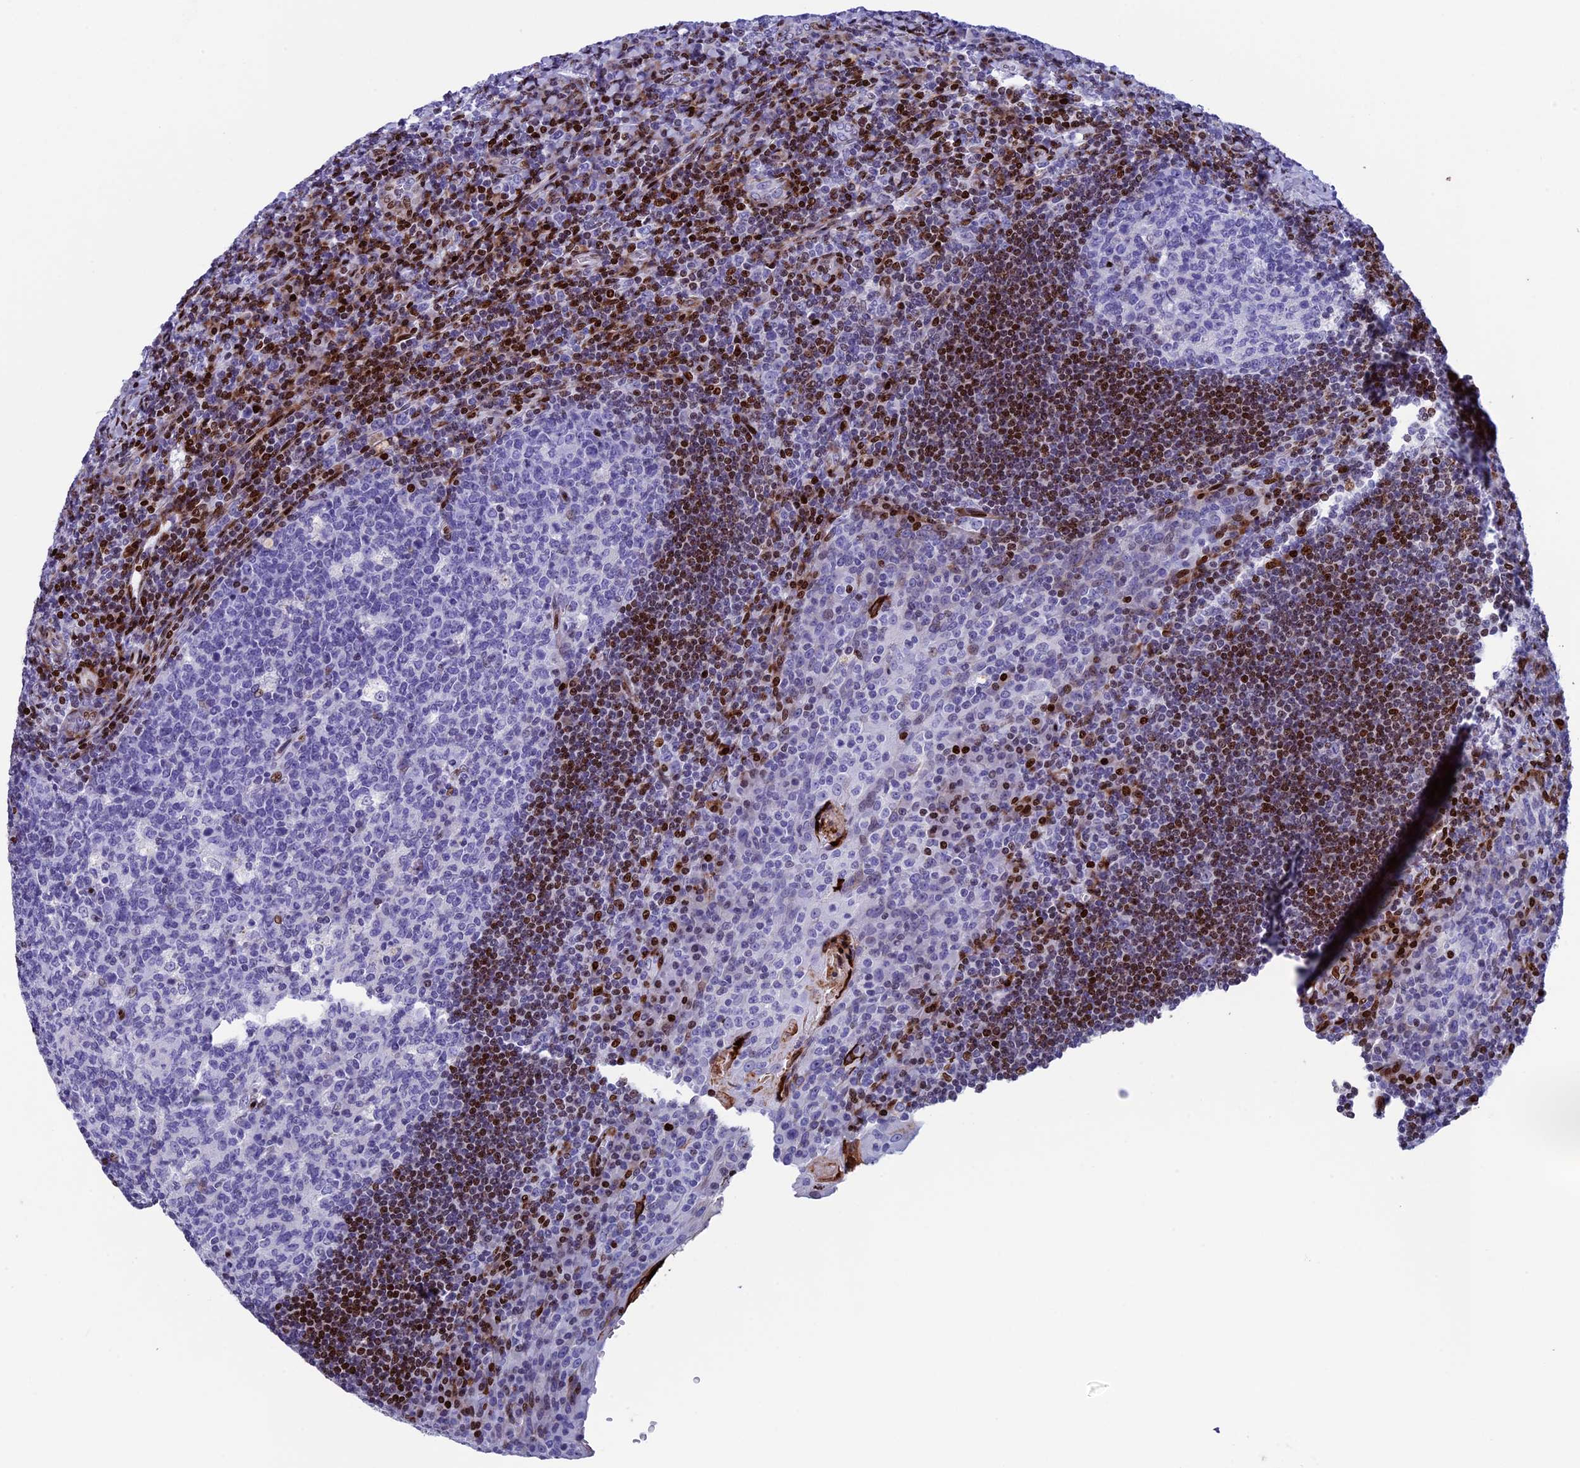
{"staining": {"intensity": "moderate", "quantity": "<25%", "location": "nuclear"}, "tissue": "tonsil", "cell_type": "Germinal center cells", "image_type": "normal", "snomed": [{"axis": "morphology", "description": "Normal tissue, NOS"}, {"axis": "topography", "description": "Tonsil"}], "caption": "IHC staining of benign tonsil, which displays low levels of moderate nuclear positivity in about <25% of germinal center cells indicating moderate nuclear protein staining. The staining was performed using DAB (brown) for protein detection and nuclei were counterstained in hematoxylin (blue).", "gene": "BTBD3", "patient": {"sex": "male", "age": 17}}